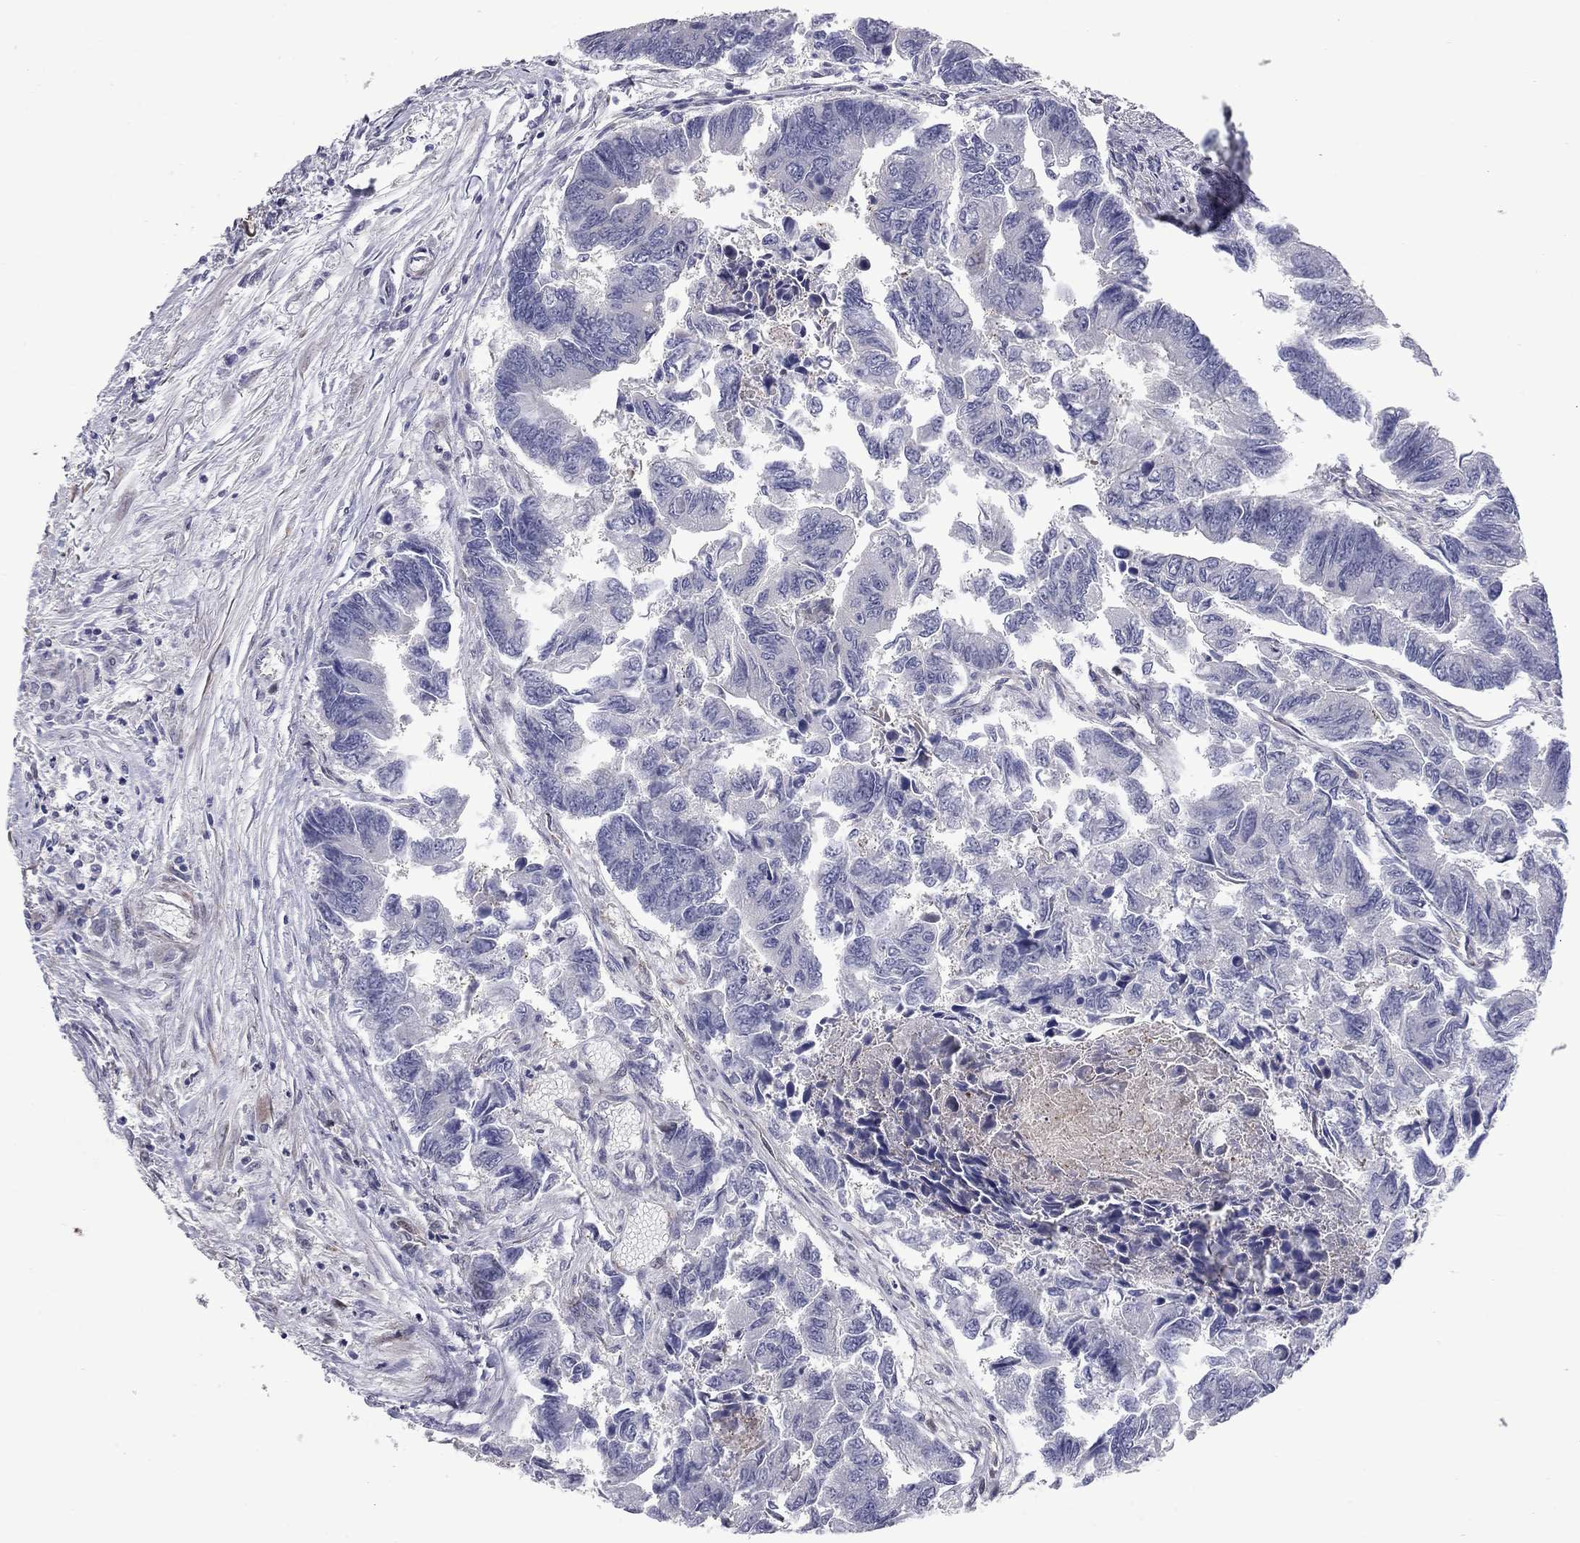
{"staining": {"intensity": "negative", "quantity": "none", "location": "none"}, "tissue": "colorectal cancer", "cell_type": "Tumor cells", "image_type": "cancer", "snomed": [{"axis": "morphology", "description": "Adenocarcinoma, NOS"}, {"axis": "topography", "description": "Colon"}], "caption": "A high-resolution histopathology image shows IHC staining of colorectal adenocarcinoma, which displays no significant staining in tumor cells.", "gene": "DUSP7", "patient": {"sex": "female", "age": 65}}